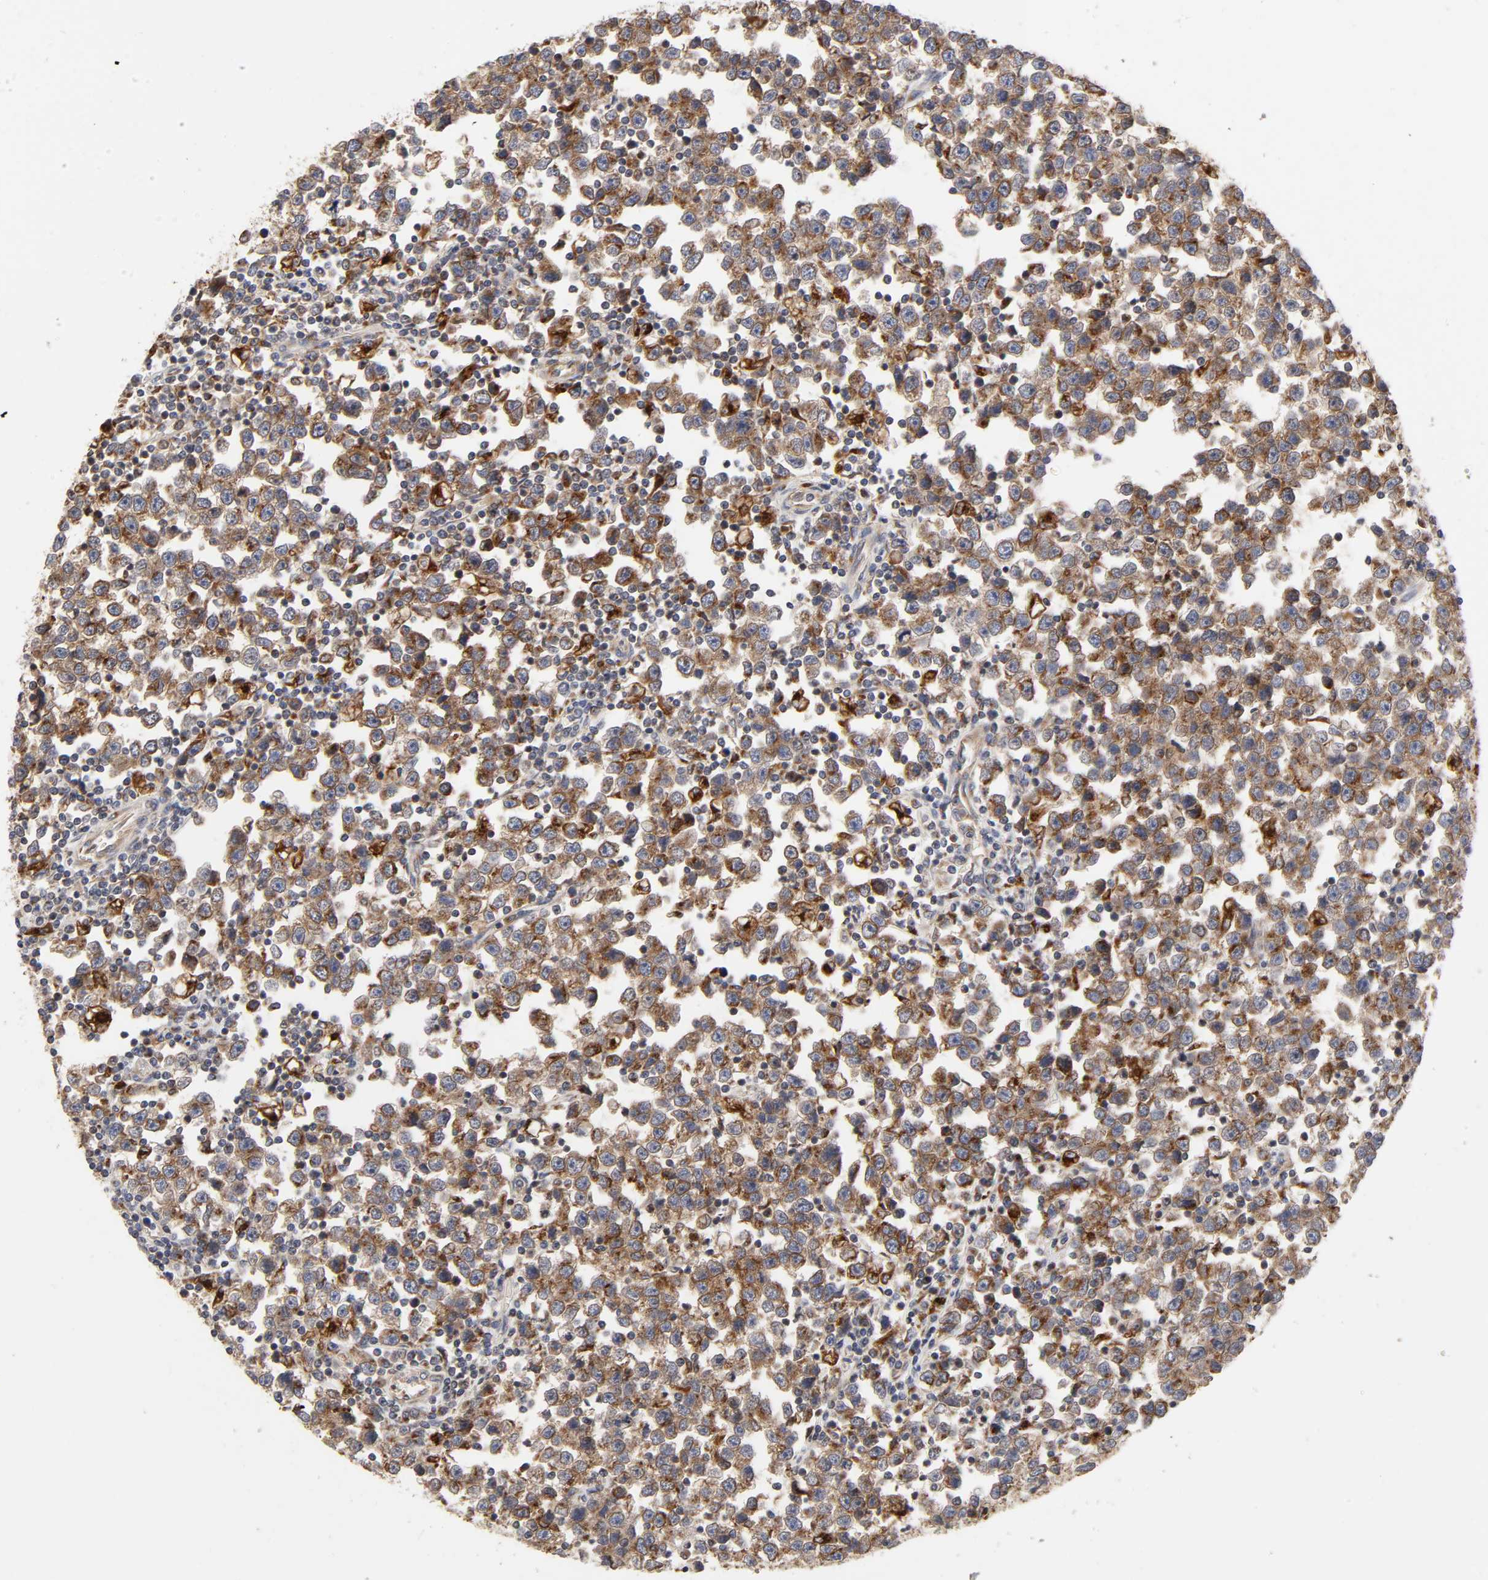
{"staining": {"intensity": "moderate", "quantity": ">75%", "location": "cytoplasmic/membranous"}, "tissue": "testis cancer", "cell_type": "Tumor cells", "image_type": "cancer", "snomed": [{"axis": "morphology", "description": "Seminoma, NOS"}, {"axis": "topography", "description": "Testis"}], "caption": "Immunohistochemistry (IHC) image of neoplastic tissue: human testis cancer (seminoma) stained using IHC displays medium levels of moderate protein expression localized specifically in the cytoplasmic/membranous of tumor cells, appearing as a cytoplasmic/membranous brown color.", "gene": "GNPTG", "patient": {"sex": "male", "age": 43}}